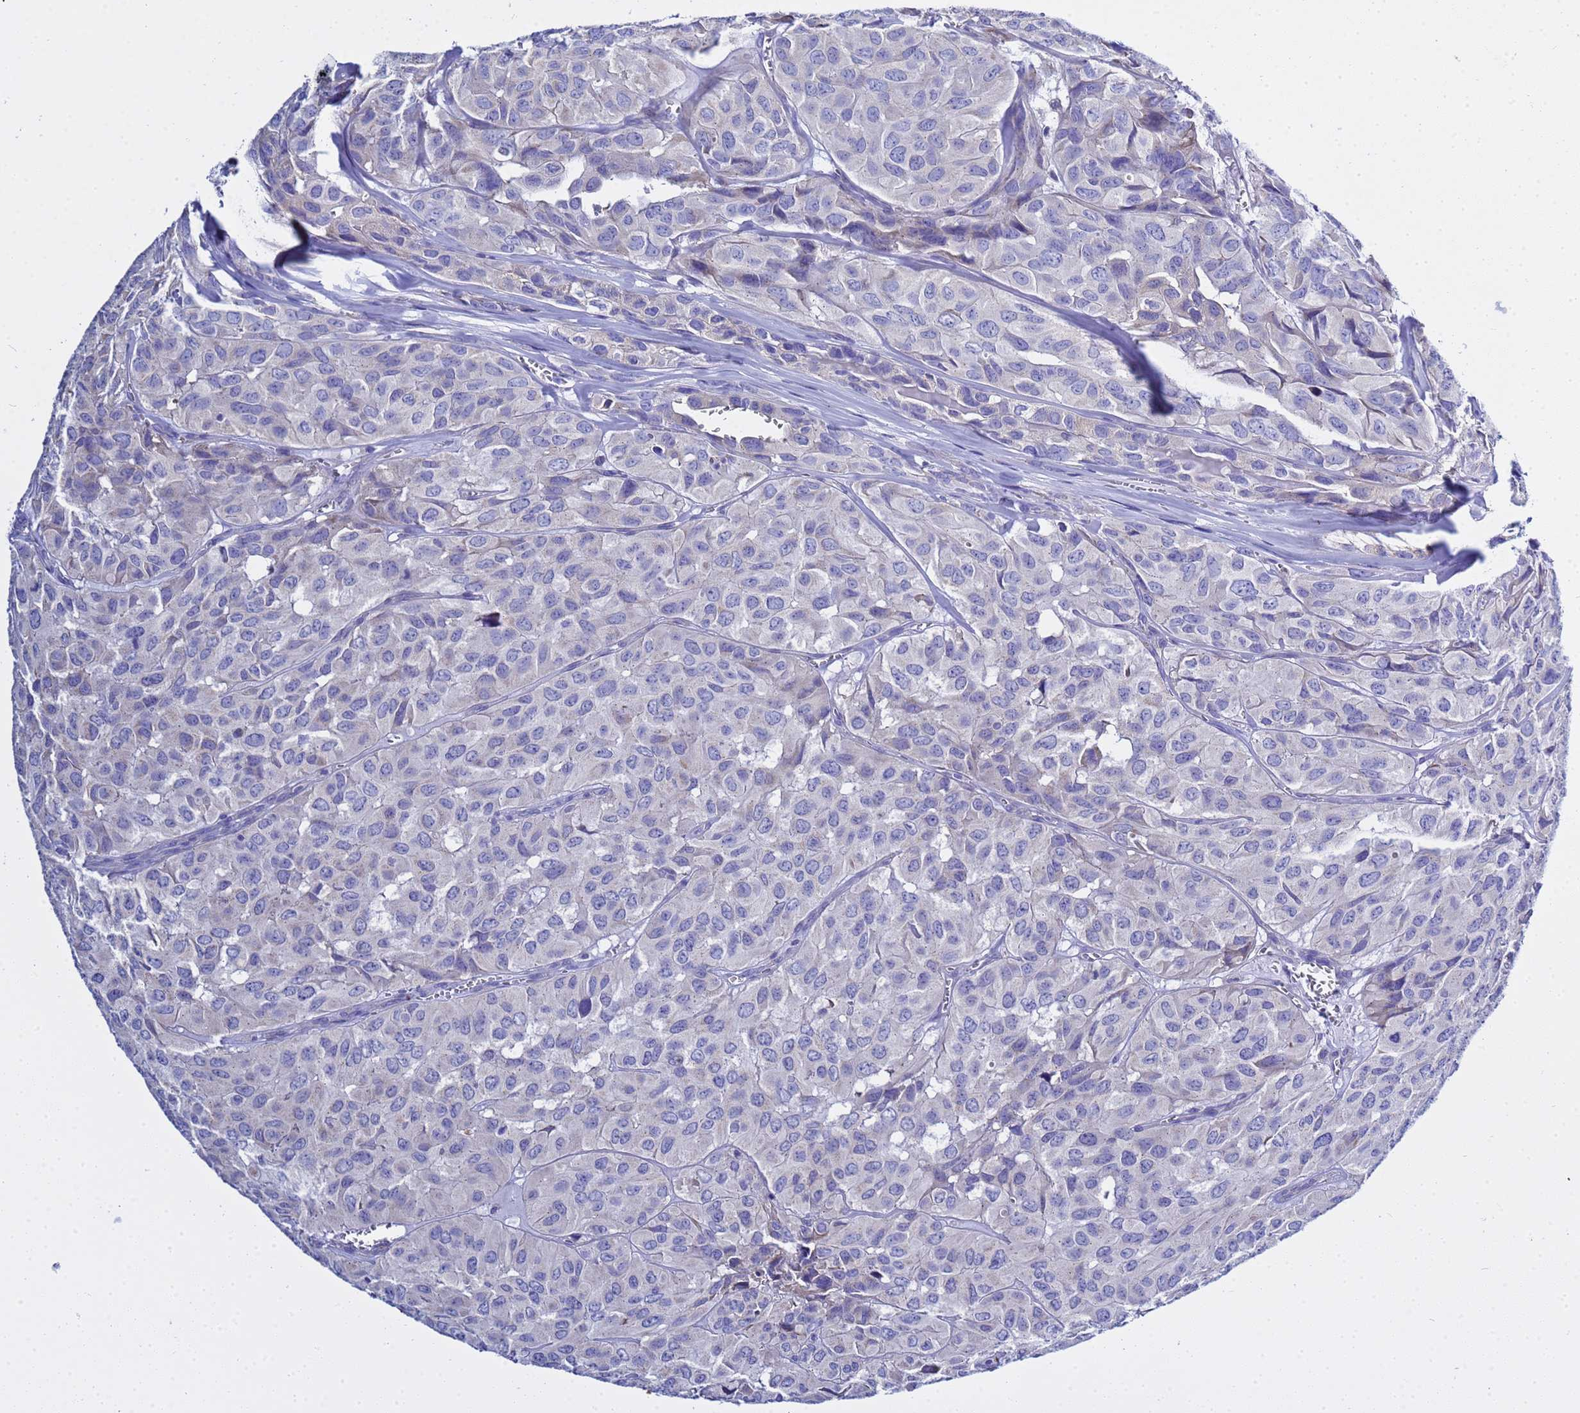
{"staining": {"intensity": "negative", "quantity": "none", "location": "none"}, "tissue": "head and neck cancer", "cell_type": "Tumor cells", "image_type": "cancer", "snomed": [{"axis": "morphology", "description": "Adenocarcinoma, NOS"}, {"axis": "topography", "description": "Salivary gland, NOS"}, {"axis": "topography", "description": "Head-Neck"}], "caption": "Immunohistochemical staining of human head and neck adenocarcinoma shows no significant expression in tumor cells.", "gene": "USP18", "patient": {"sex": "female", "age": 76}}